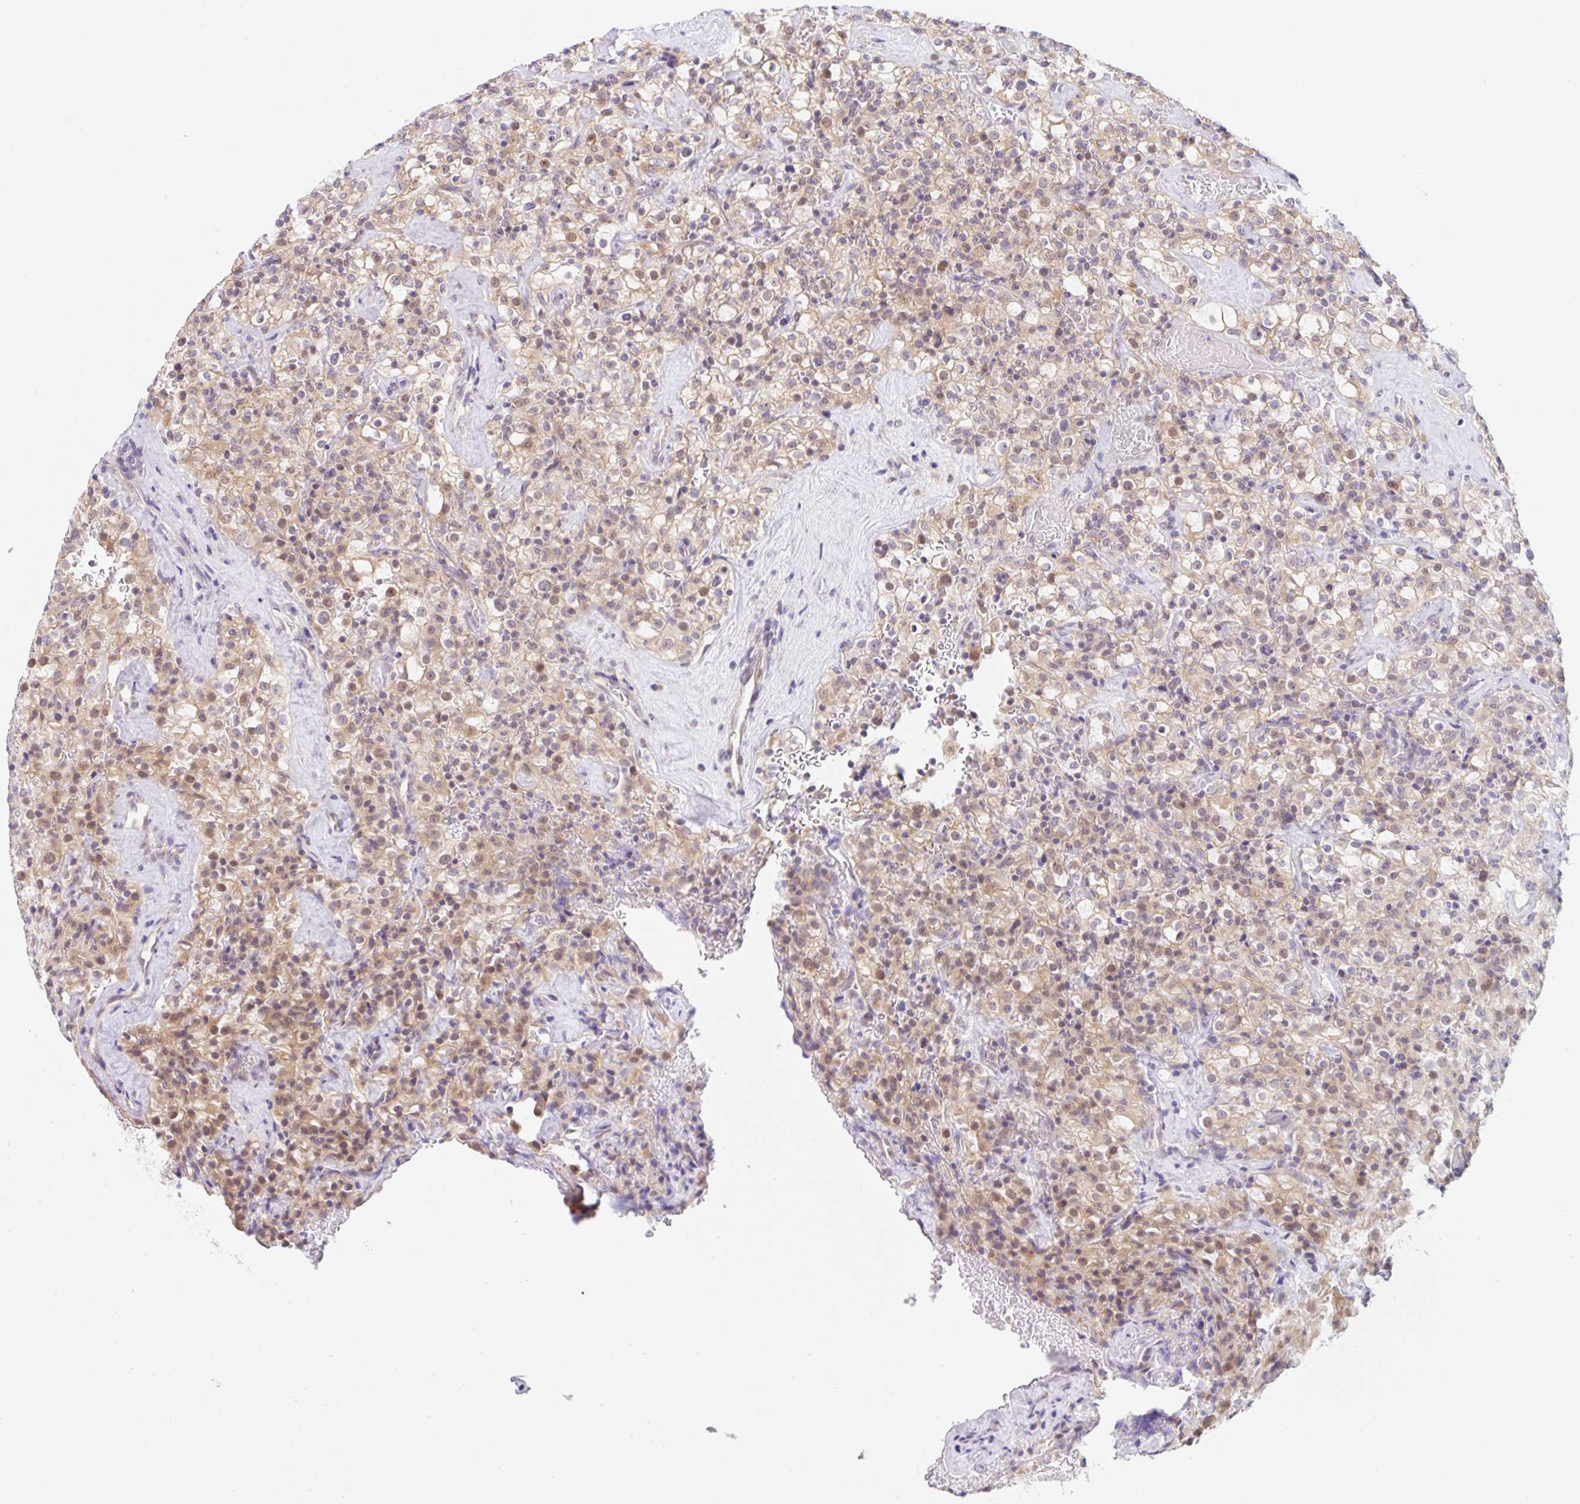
{"staining": {"intensity": "weak", "quantity": ">75%", "location": "cytoplasmic/membranous,nuclear"}, "tissue": "renal cancer", "cell_type": "Tumor cells", "image_type": "cancer", "snomed": [{"axis": "morphology", "description": "Adenocarcinoma, NOS"}, {"axis": "topography", "description": "Kidney"}], "caption": "Human renal cancer stained with a brown dye displays weak cytoplasmic/membranous and nuclear positive staining in about >75% of tumor cells.", "gene": "TBPL2", "patient": {"sex": "female", "age": 74}}